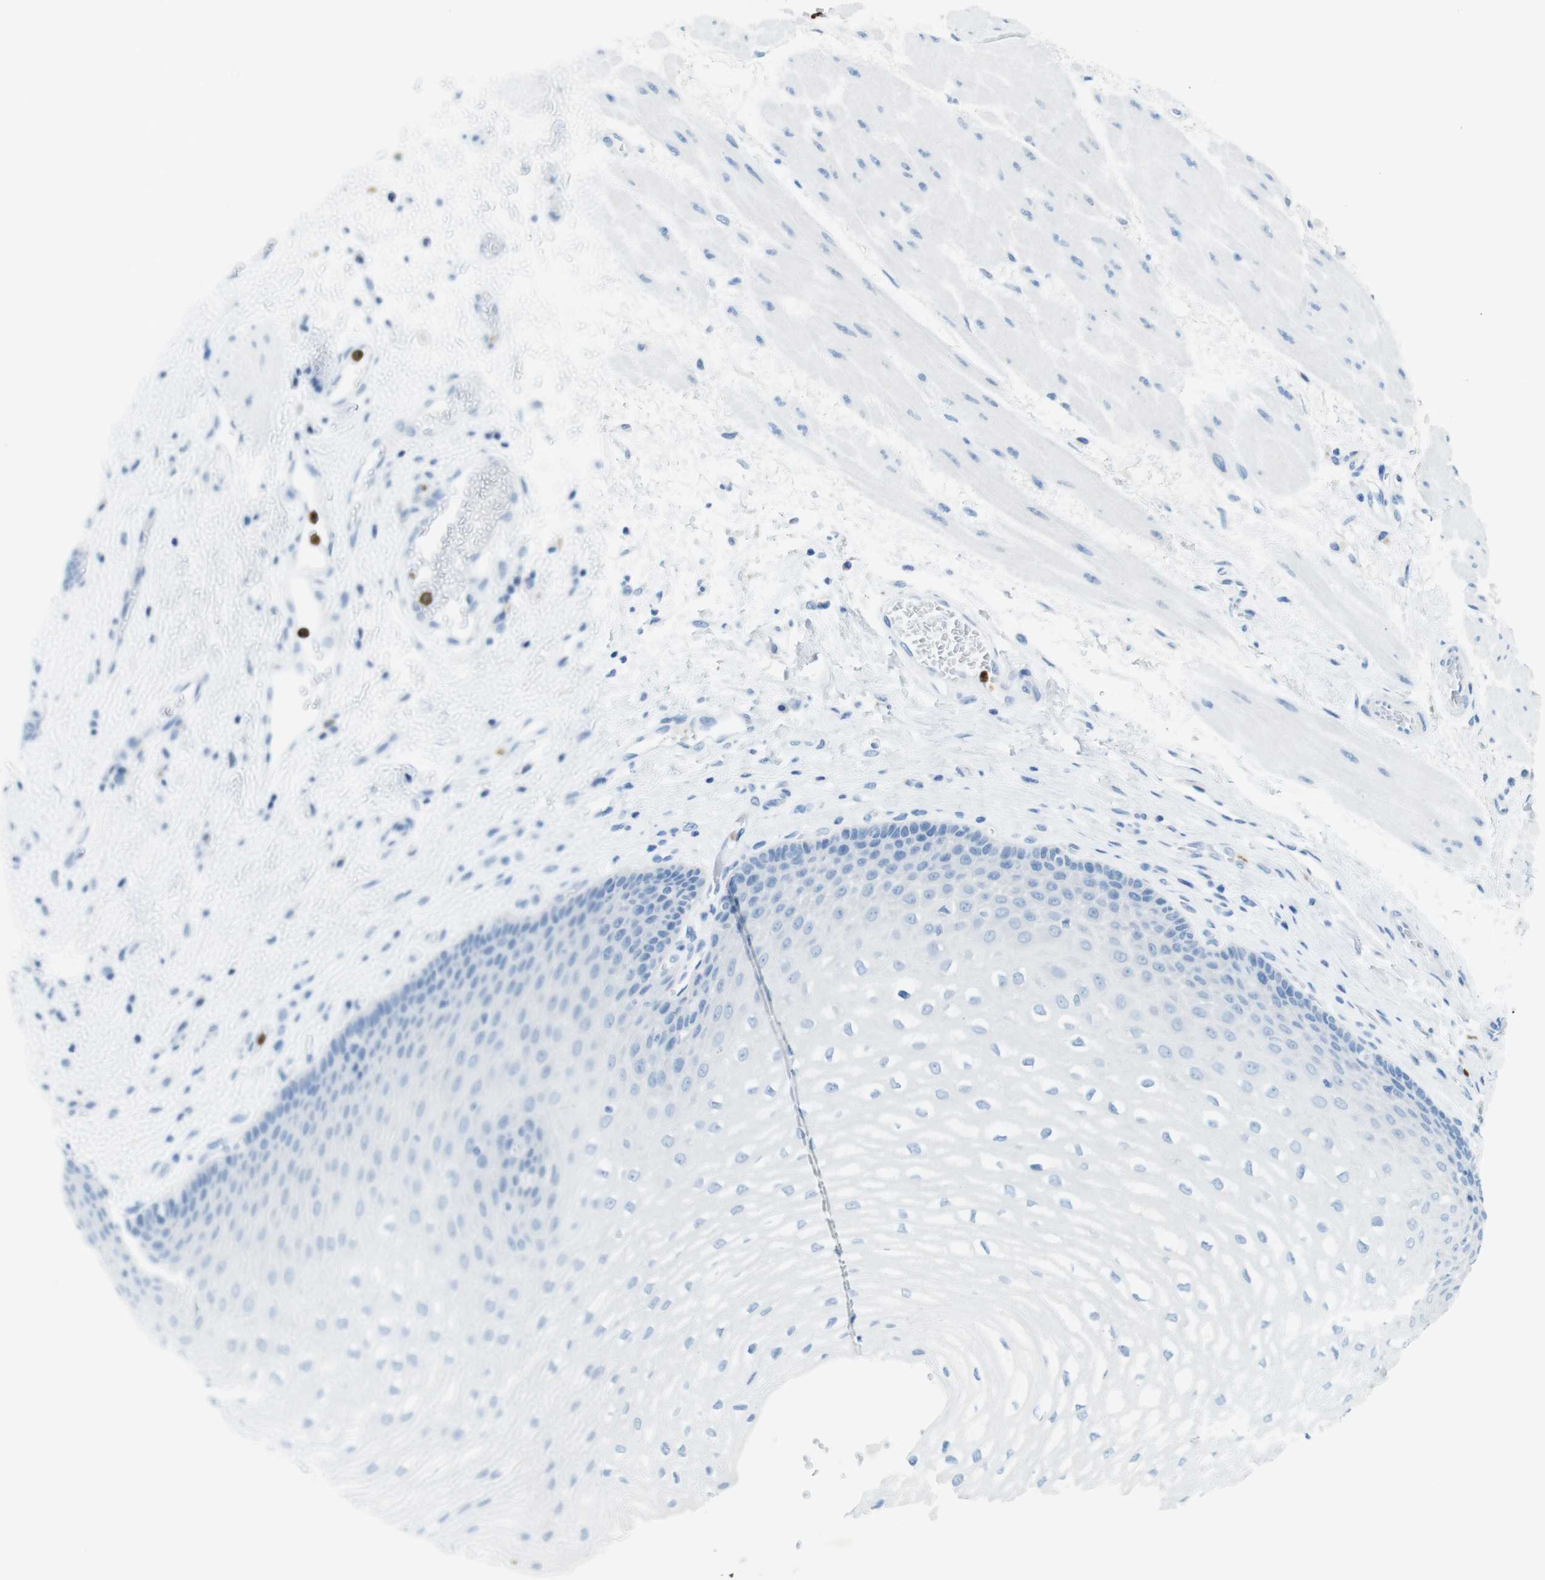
{"staining": {"intensity": "negative", "quantity": "none", "location": "none"}, "tissue": "esophagus", "cell_type": "Squamous epithelial cells", "image_type": "normal", "snomed": [{"axis": "morphology", "description": "Normal tissue, NOS"}, {"axis": "topography", "description": "Esophagus"}], "caption": "DAB (3,3'-diaminobenzidine) immunohistochemical staining of benign human esophagus shows no significant positivity in squamous epithelial cells.", "gene": "MCEMP1", "patient": {"sex": "male", "age": 48}}